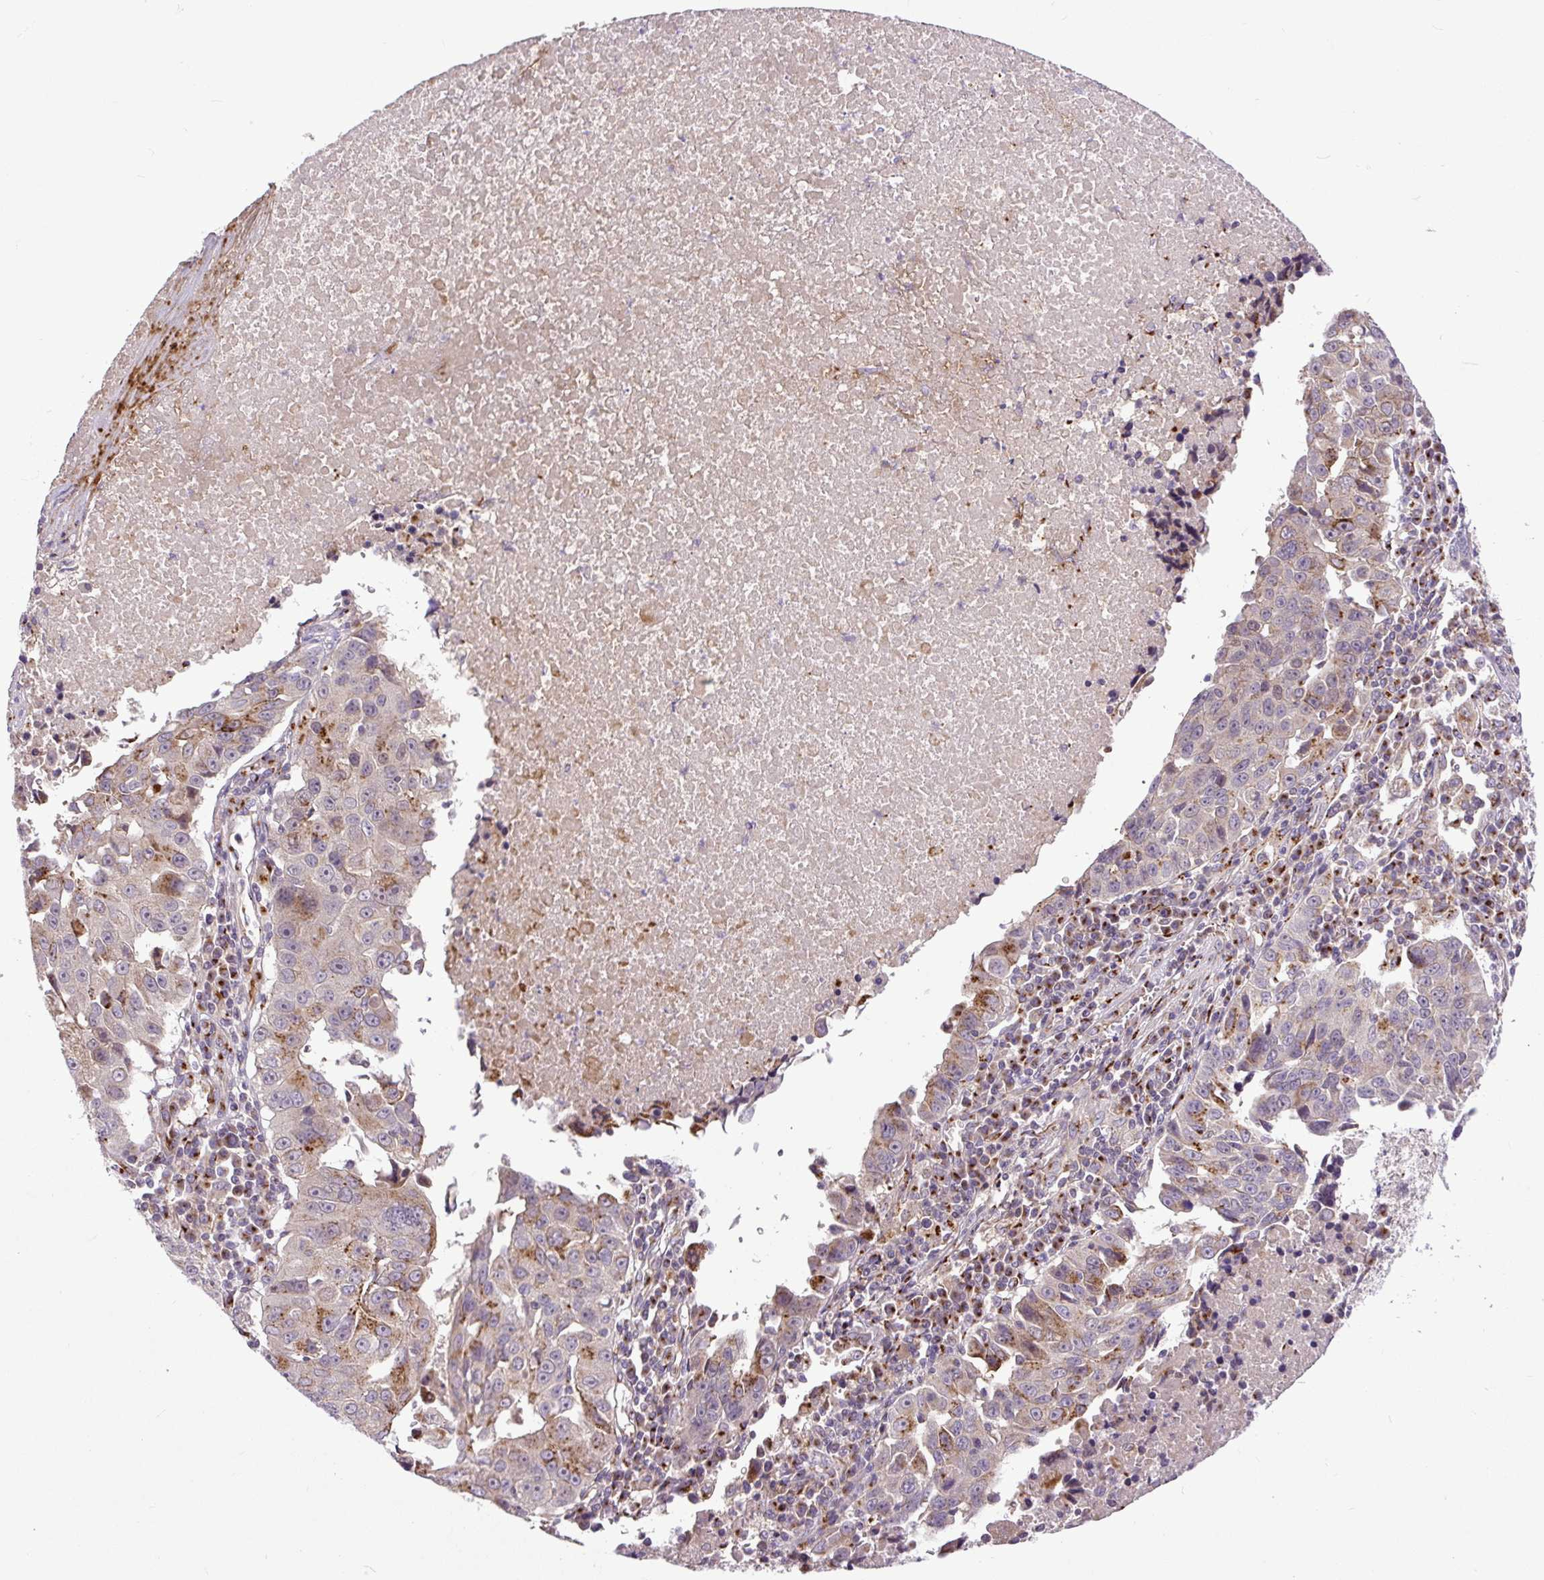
{"staining": {"intensity": "moderate", "quantity": "<25%", "location": "cytoplasmic/membranous"}, "tissue": "lung cancer", "cell_type": "Tumor cells", "image_type": "cancer", "snomed": [{"axis": "morphology", "description": "Squamous cell carcinoma, NOS"}, {"axis": "topography", "description": "Lung"}], "caption": "Immunohistochemical staining of lung cancer displays low levels of moderate cytoplasmic/membranous positivity in about <25% of tumor cells.", "gene": "MSMP", "patient": {"sex": "female", "age": 66}}